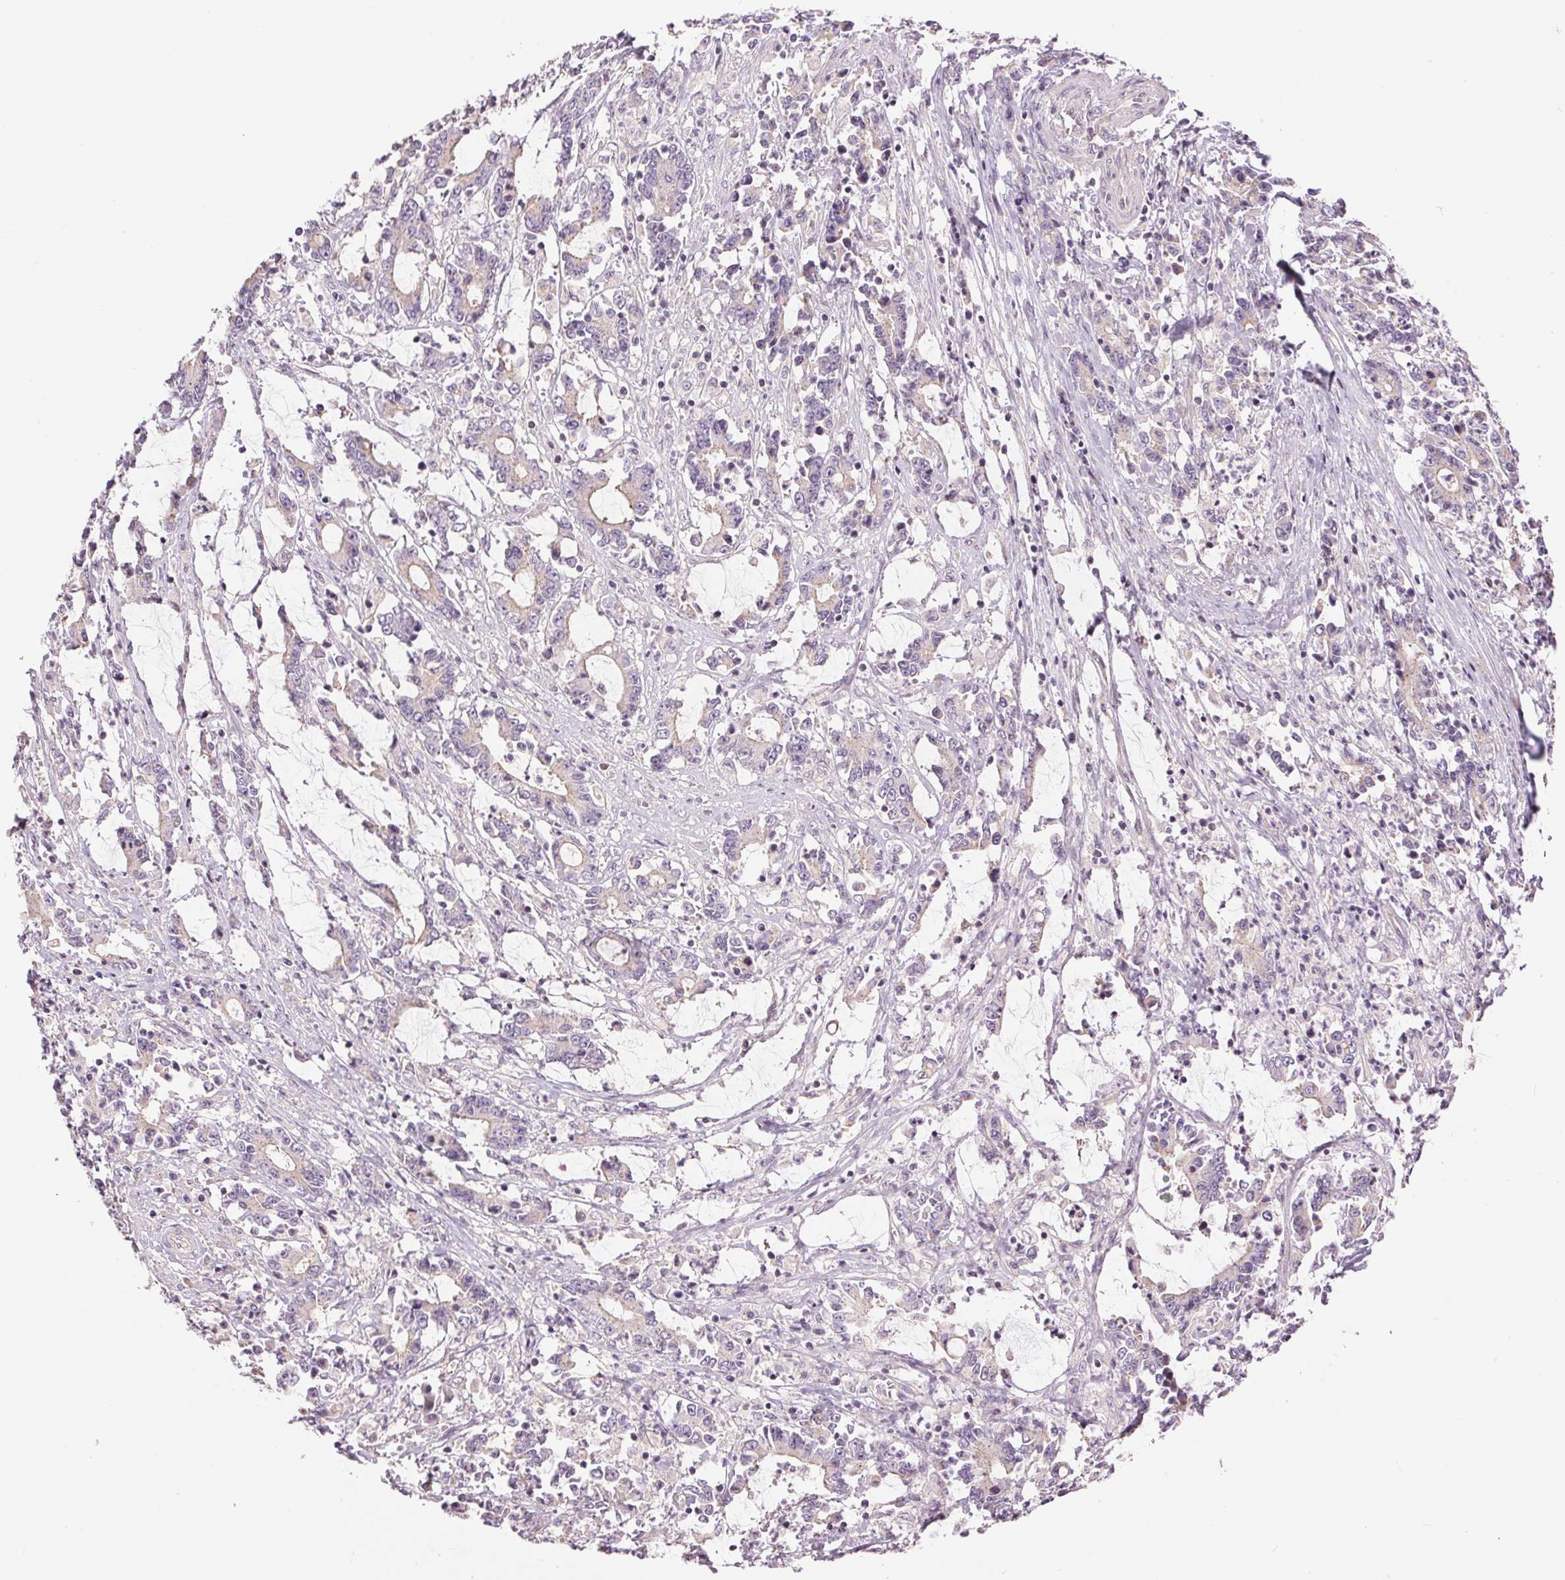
{"staining": {"intensity": "negative", "quantity": "none", "location": "none"}, "tissue": "stomach cancer", "cell_type": "Tumor cells", "image_type": "cancer", "snomed": [{"axis": "morphology", "description": "Adenocarcinoma, NOS"}, {"axis": "topography", "description": "Stomach, upper"}], "caption": "Stomach cancer stained for a protein using immunohistochemistry (IHC) displays no staining tumor cells.", "gene": "CTNNA3", "patient": {"sex": "male", "age": 68}}